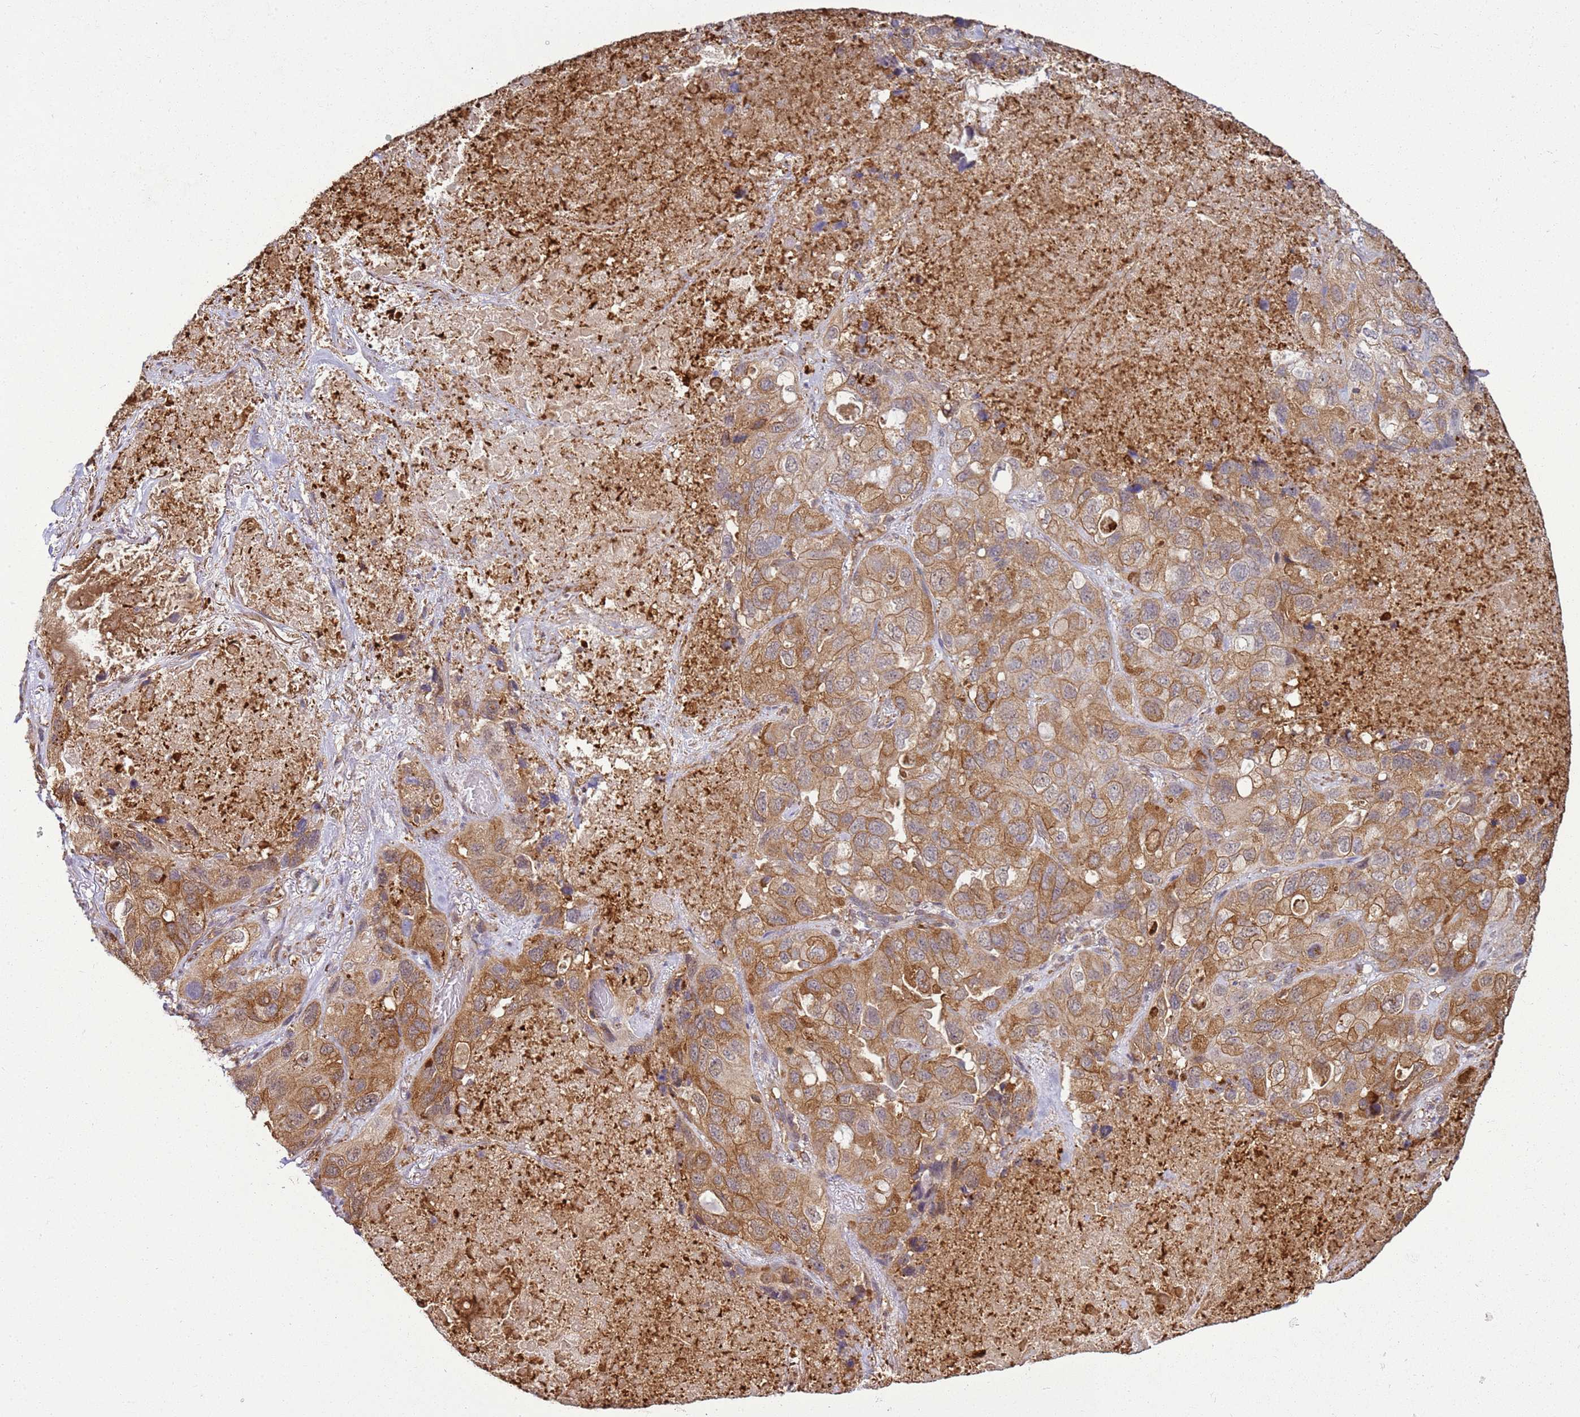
{"staining": {"intensity": "moderate", "quantity": ">75%", "location": "cytoplasmic/membranous"}, "tissue": "lung cancer", "cell_type": "Tumor cells", "image_type": "cancer", "snomed": [{"axis": "morphology", "description": "Squamous cell carcinoma, NOS"}, {"axis": "topography", "description": "Lung"}], "caption": "Lung cancer (squamous cell carcinoma) was stained to show a protein in brown. There is medium levels of moderate cytoplasmic/membranous staining in about >75% of tumor cells.", "gene": "GABRE", "patient": {"sex": "female", "age": 73}}